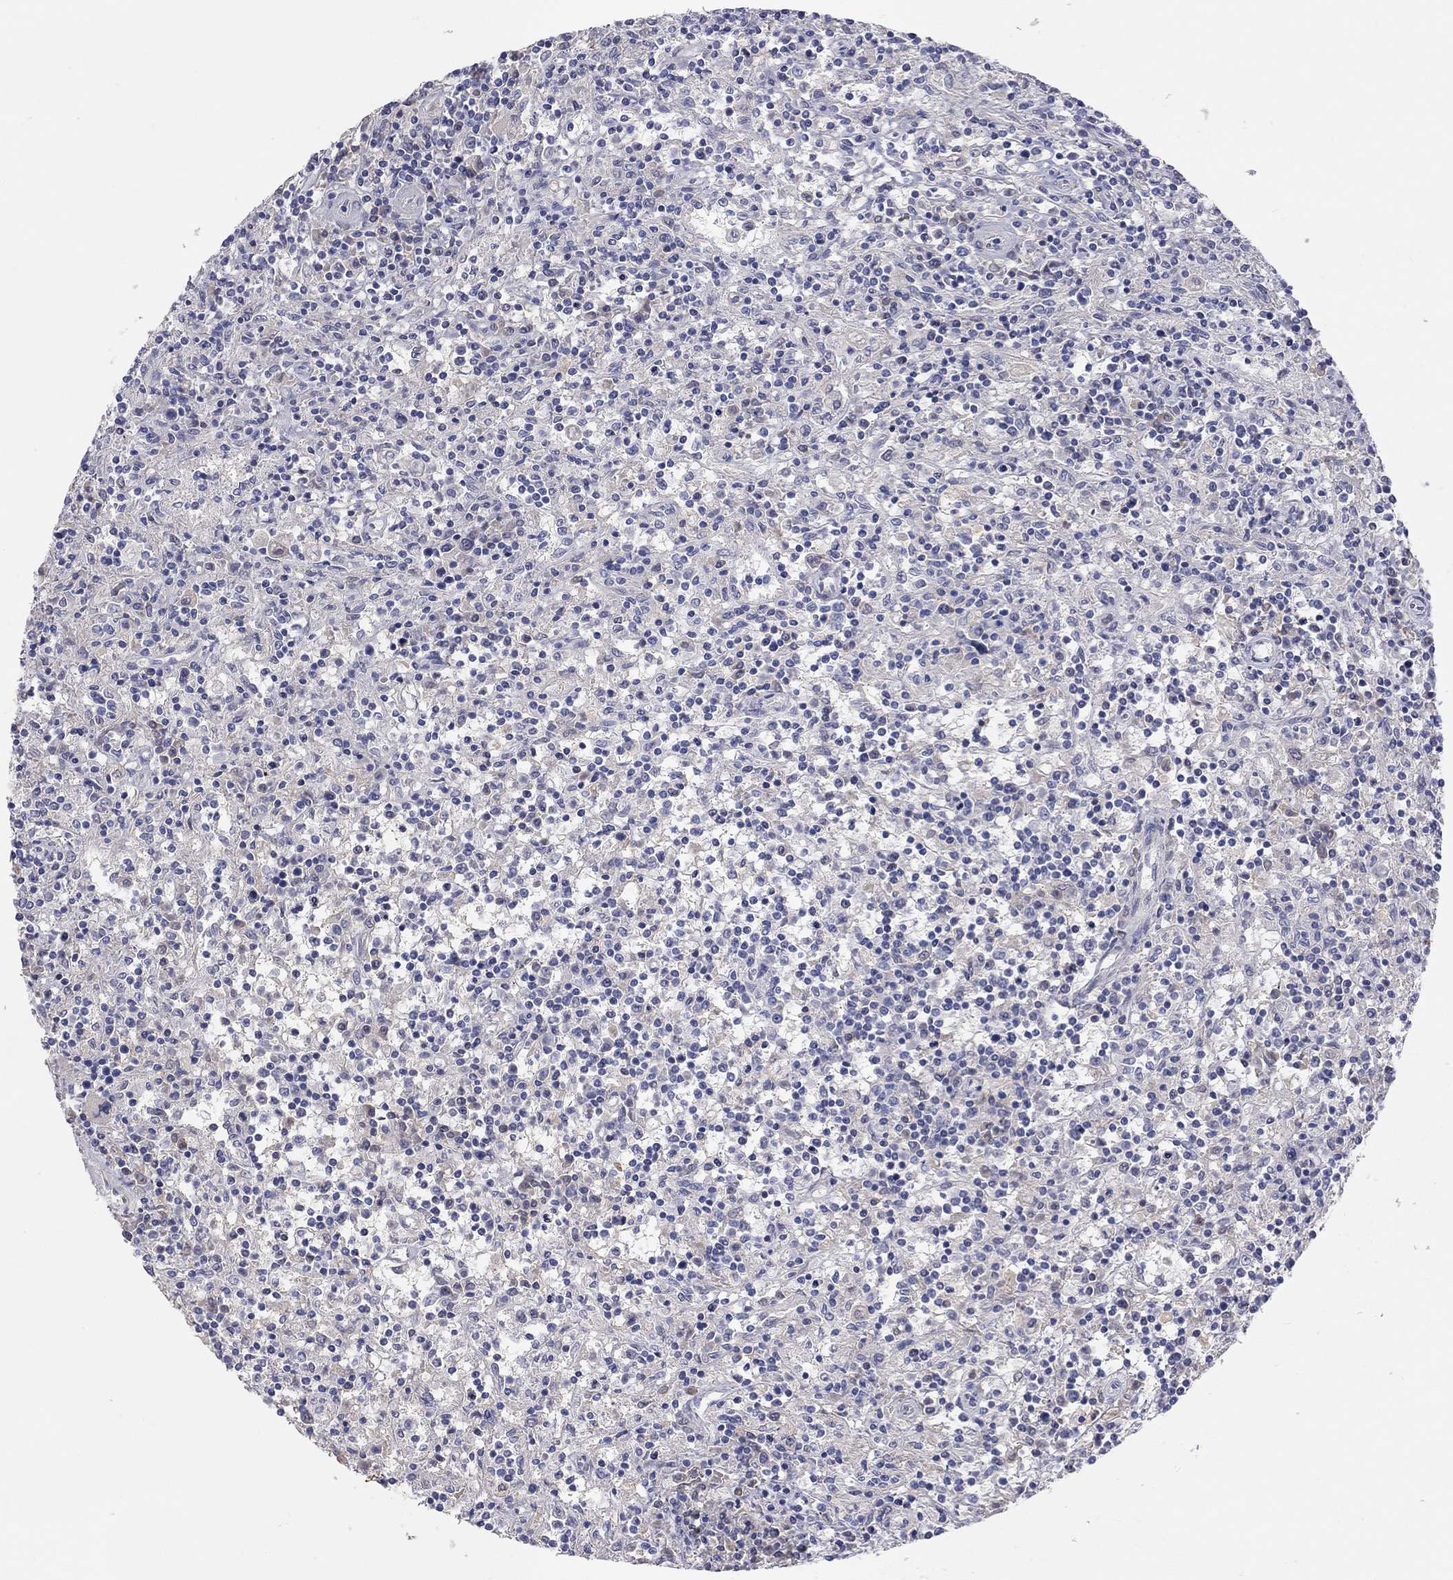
{"staining": {"intensity": "negative", "quantity": "none", "location": "none"}, "tissue": "lymphoma", "cell_type": "Tumor cells", "image_type": "cancer", "snomed": [{"axis": "morphology", "description": "Malignant lymphoma, non-Hodgkin's type, Low grade"}, {"axis": "topography", "description": "Spleen"}], "caption": "The micrograph reveals no staining of tumor cells in malignant lymphoma, non-Hodgkin's type (low-grade). The staining was performed using DAB to visualize the protein expression in brown, while the nuclei were stained in blue with hematoxylin (Magnification: 20x).", "gene": "ST7L", "patient": {"sex": "male", "age": 62}}